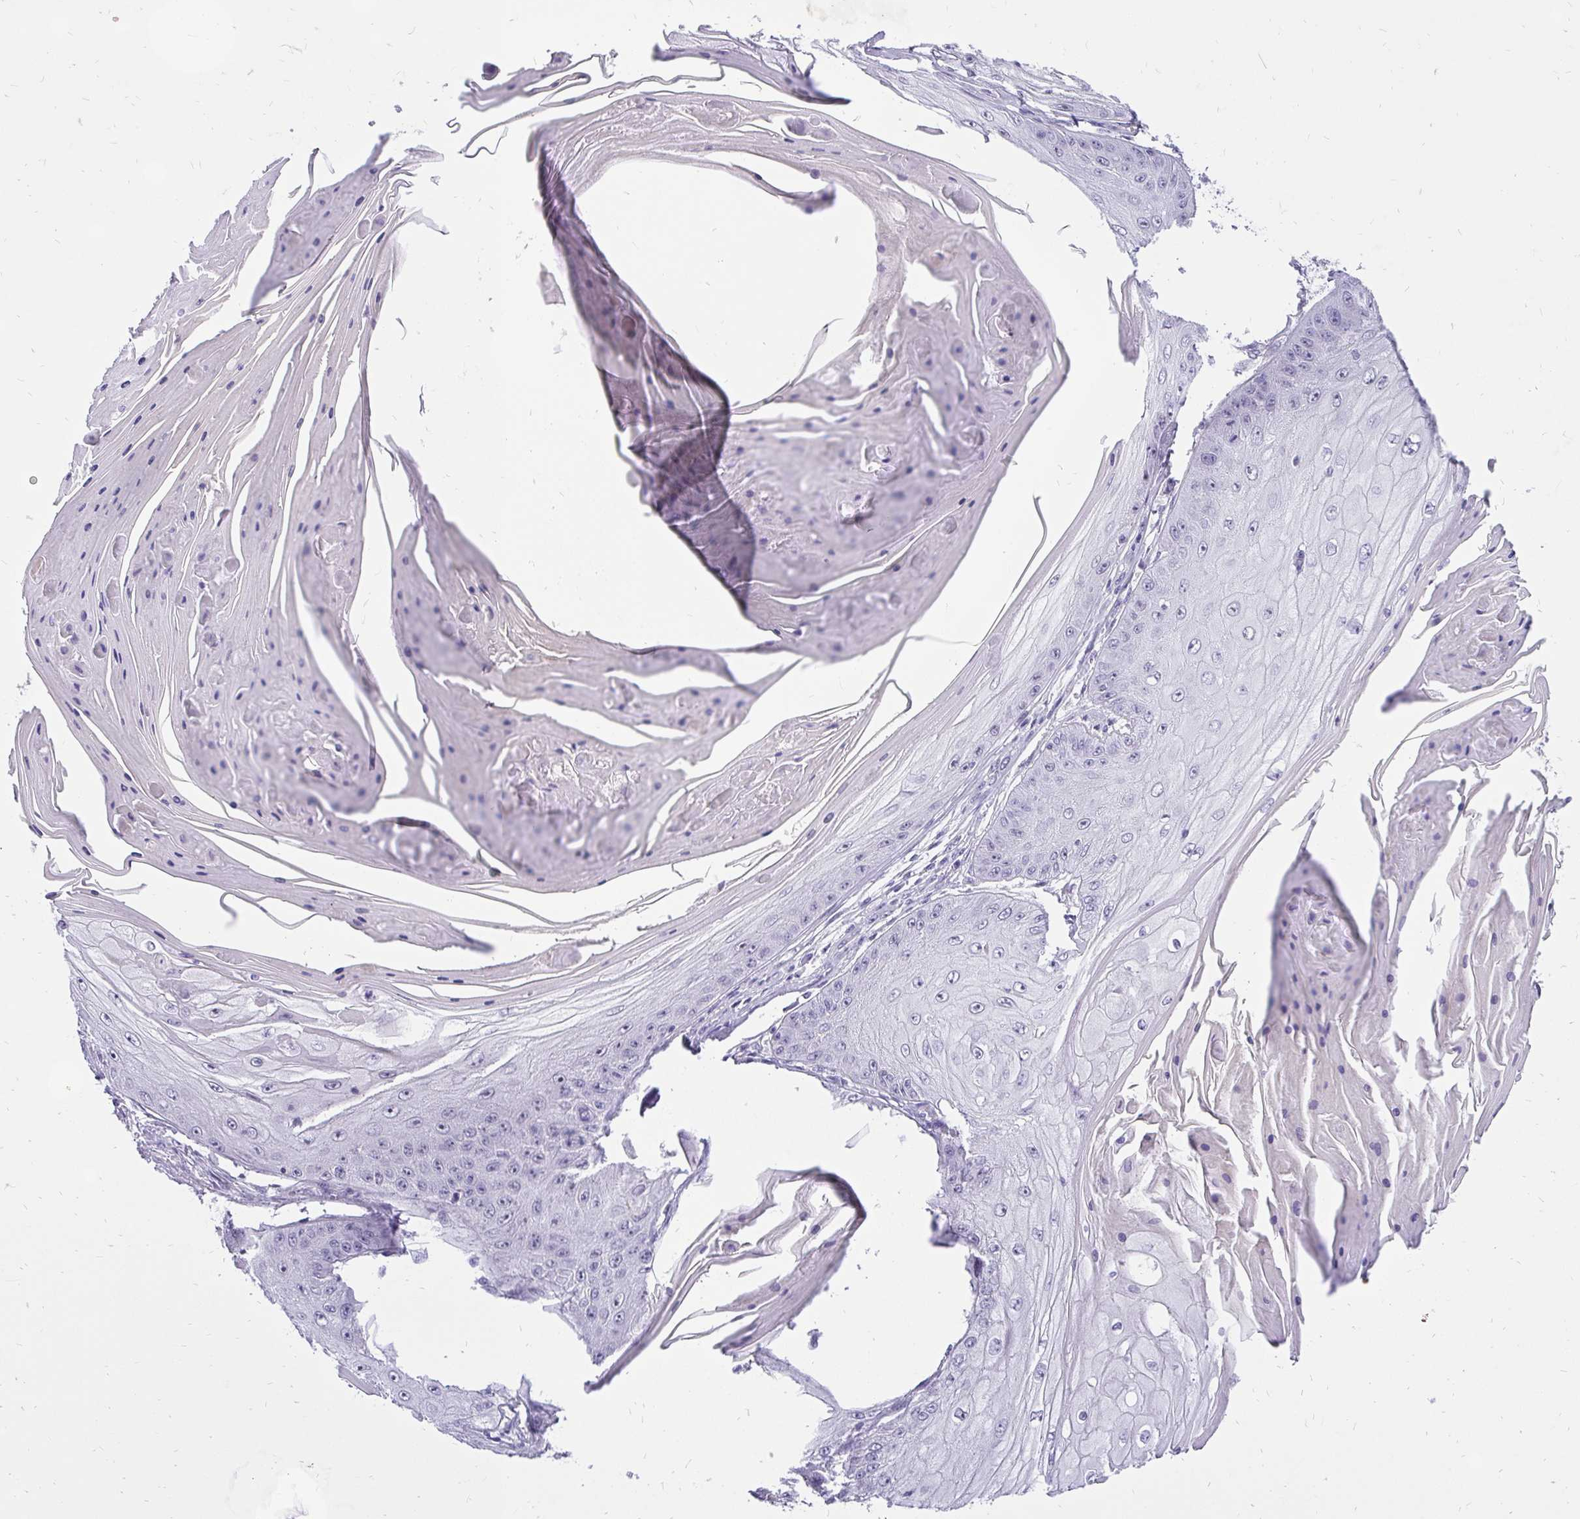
{"staining": {"intensity": "negative", "quantity": "none", "location": "none"}, "tissue": "skin cancer", "cell_type": "Tumor cells", "image_type": "cancer", "snomed": [{"axis": "morphology", "description": "Squamous cell carcinoma, NOS"}, {"axis": "topography", "description": "Skin"}], "caption": "High power microscopy micrograph of an IHC micrograph of skin squamous cell carcinoma, revealing no significant positivity in tumor cells.", "gene": "ZNF860", "patient": {"sex": "male", "age": 70}}